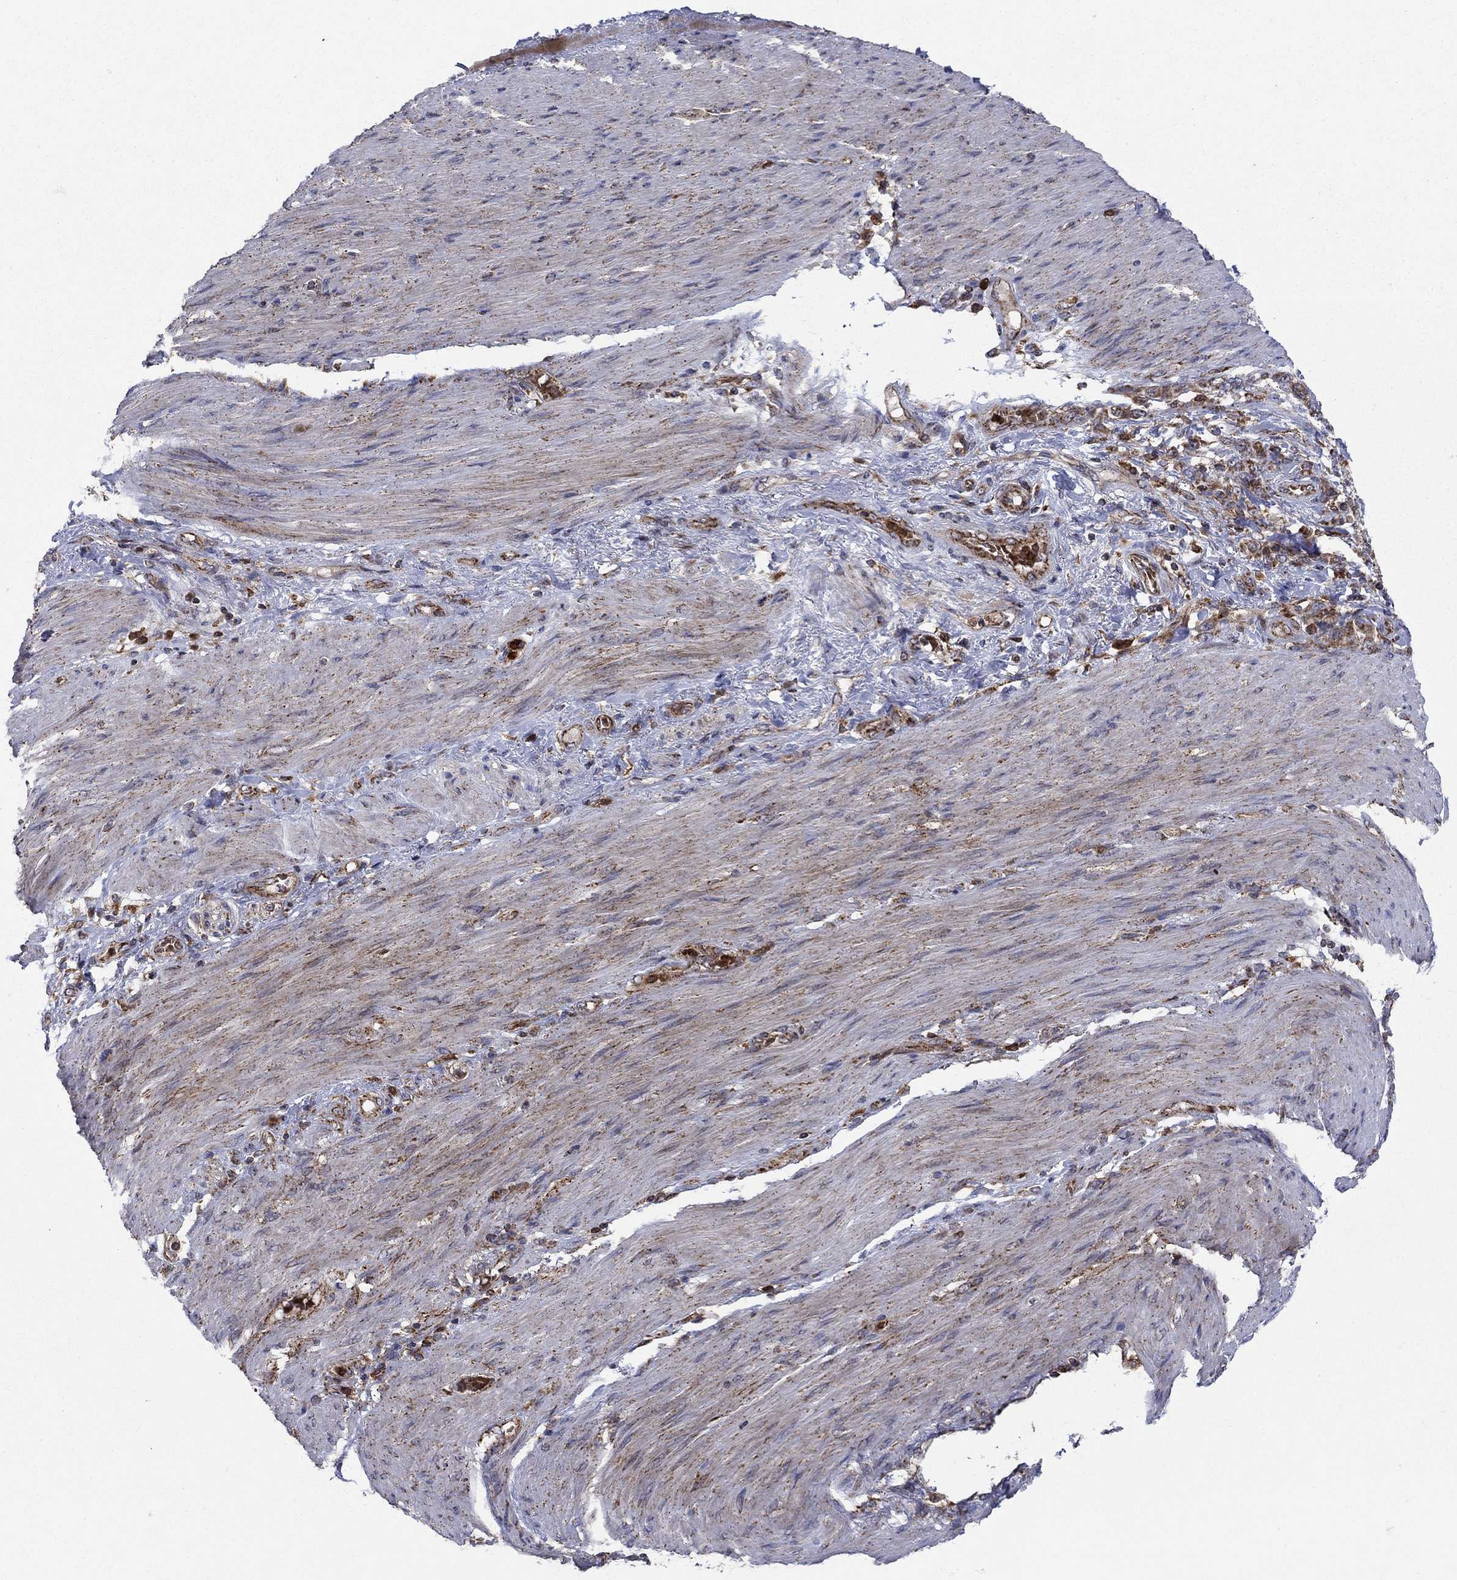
{"staining": {"intensity": "moderate", "quantity": ">75%", "location": "cytoplasmic/membranous"}, "tissue": "stomach cancer", "cell_type": "Tumor cells", "image_type": "cancer", "snomed": [{"axis": "morphology", "description": "Normal tissue, NOS"}, {"axis": "morphology", "description": "Adenocarcinoma, NOS"}, {"axis": "topography", "description": "Stomach"}], "caption": "Immunohistochemistry photomicrograph of neoplastic tissue: stomach cancer (adenocarcinoma) stained using IHC reveals medium levels of moderate protein expression localized specifically in the cytoplasmic/membranous of tumor cells, appearing as a cytoplasmic/membranous brown color.", "gene": "RNF19B", "patient": {"sex": "female", "age": 79}}